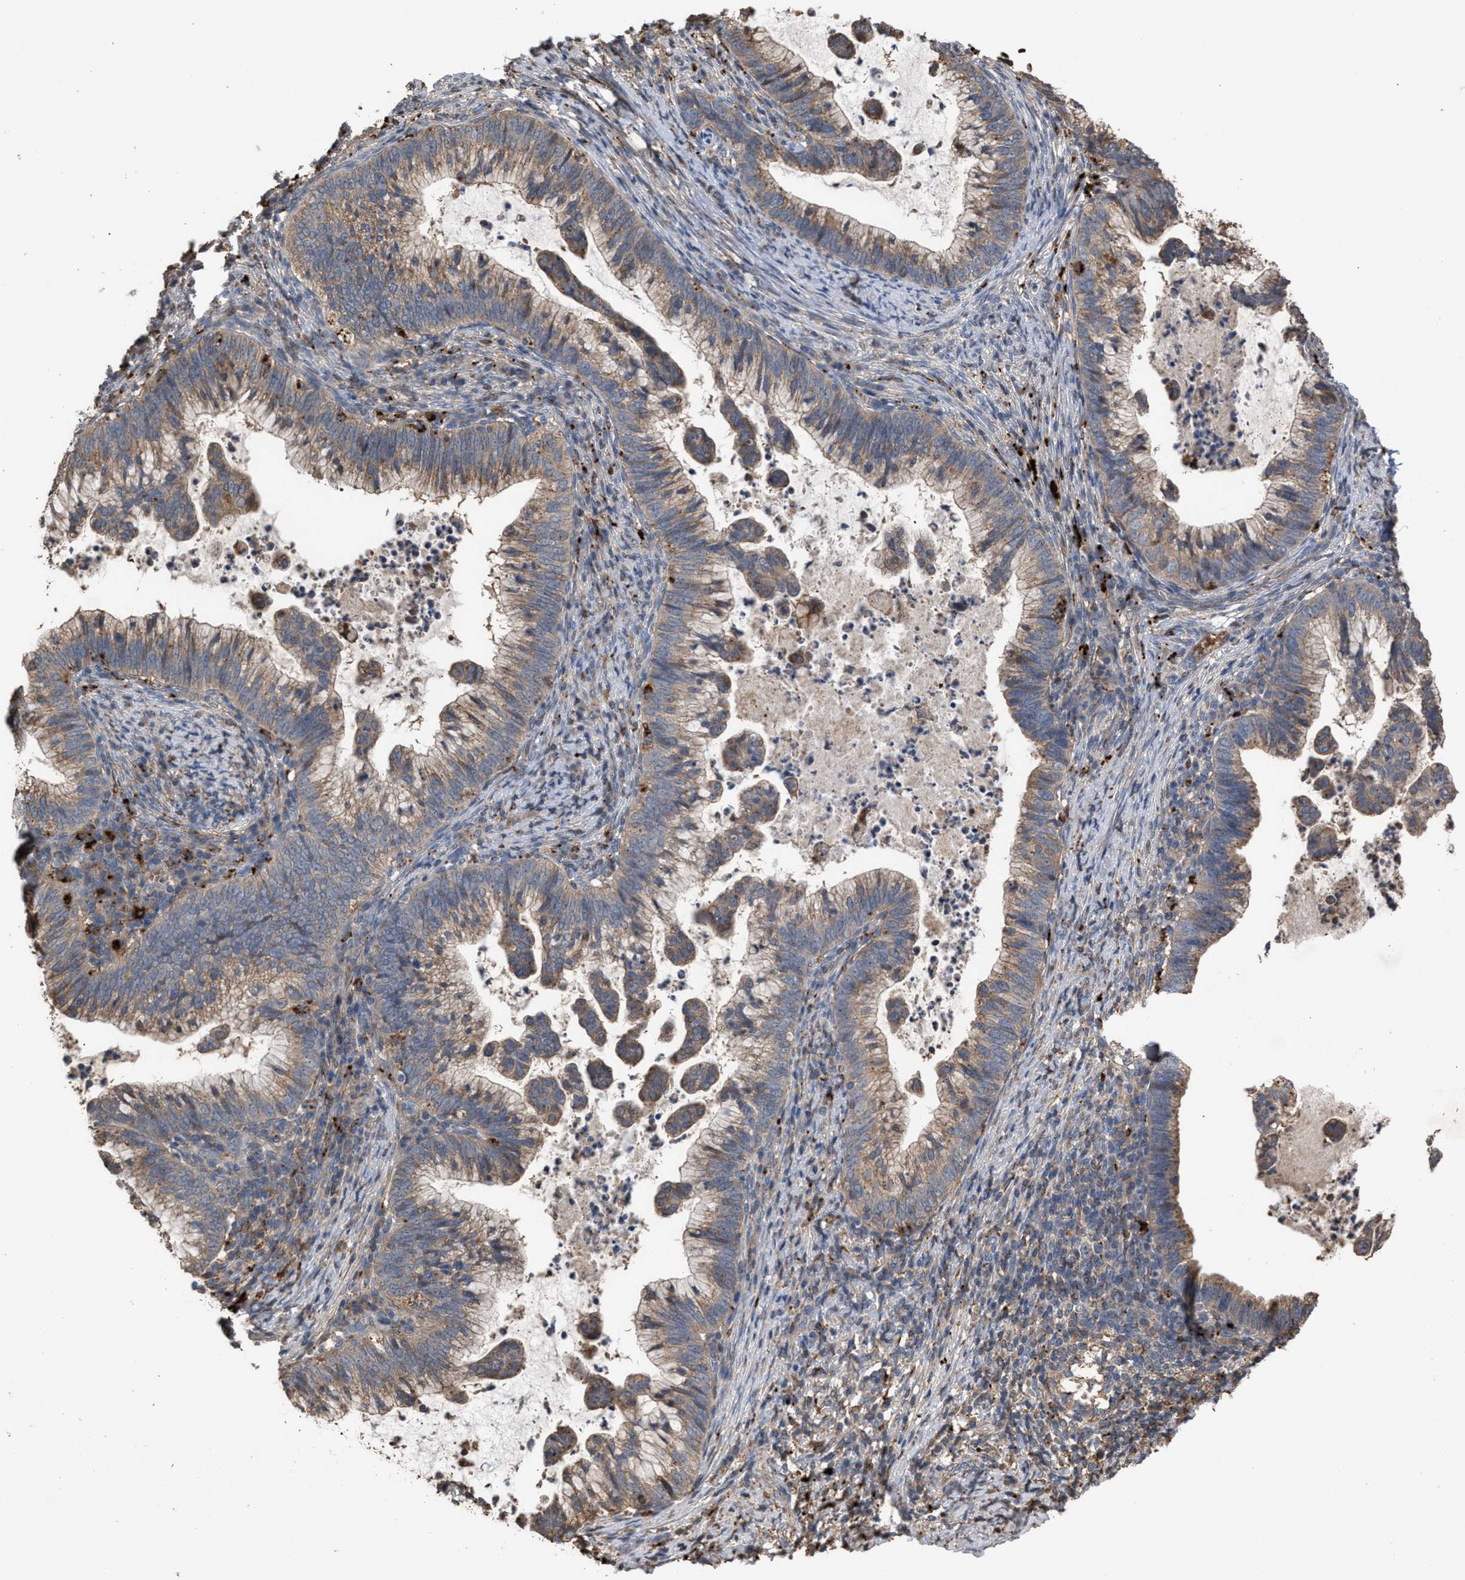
{"staining": {"intensity": "weak", "quantity": ">75%", "location": "cytoplasmic/membranous"}, "tissue": "cervical cancer", "cell_type": "Tumor cells", "image_type": "cancer", "snomed": [{"axis": "morphology", "description": "Adenocarcinoma, NOS"}, {"axis": "topography", "description": "Cervix"}], "caption": "Protein analysis of cervical adenocarcinoma tissue demonstrates weak cytoplasmic/membranous positivity in approximately >75% of tumor cells.", "gene": "ELMO3", "patient": {"sex": "female", "age": 36}}